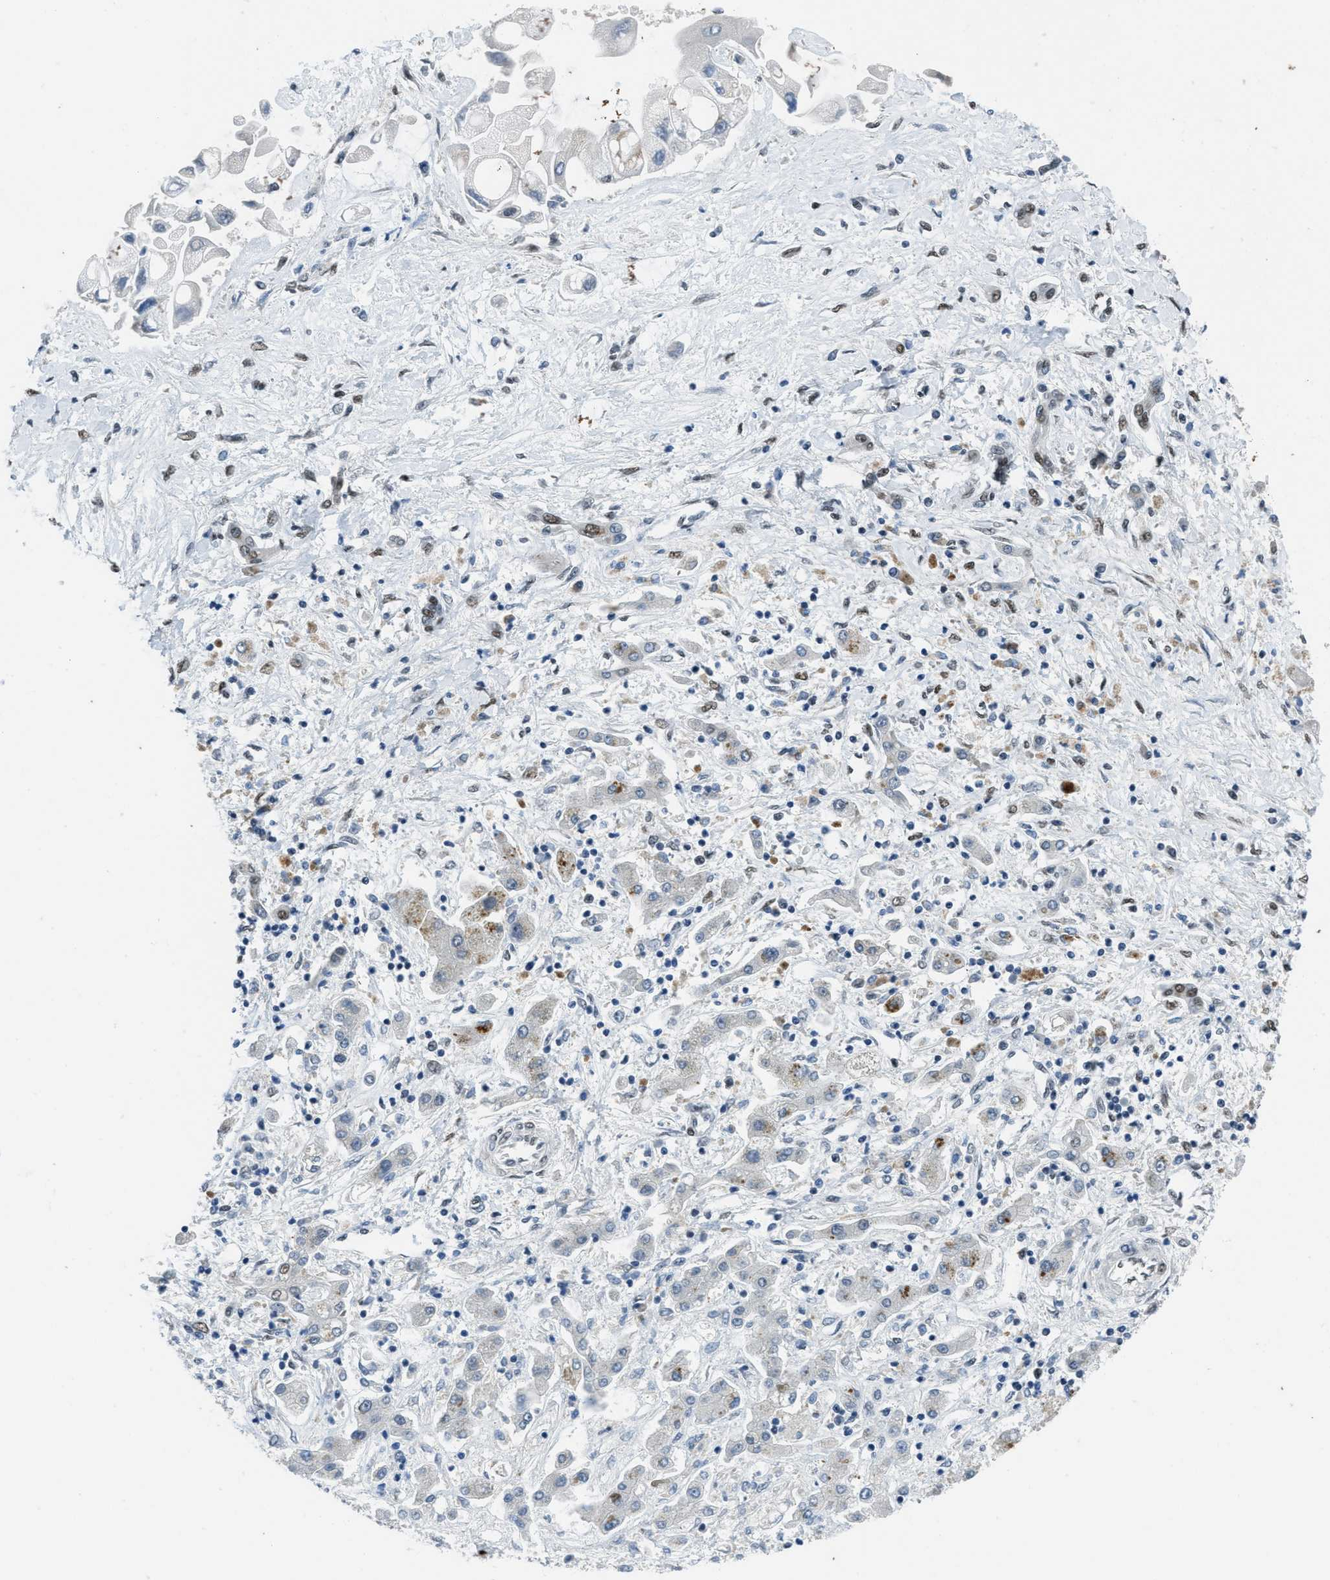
{"staining": {"intensity": "moderate", "quantity": "<25%", "location": "nuclear"}, "tissue": "liver cancer", "cell_type": "Tumor cells", "image_type": "cancer", "snomed": [{"axis": "morphology", "description": "Cholangiocarcinoma"}, {"axis": "topography", "description": "Liver"}], "caption": "A brown stain shows moderate nuclear positivity of a protein in liver cancer (cholangiocarcinoma) tumor cells.", "gene": "GATAD2B", "patient": {"sex": "male", "age": 50}}